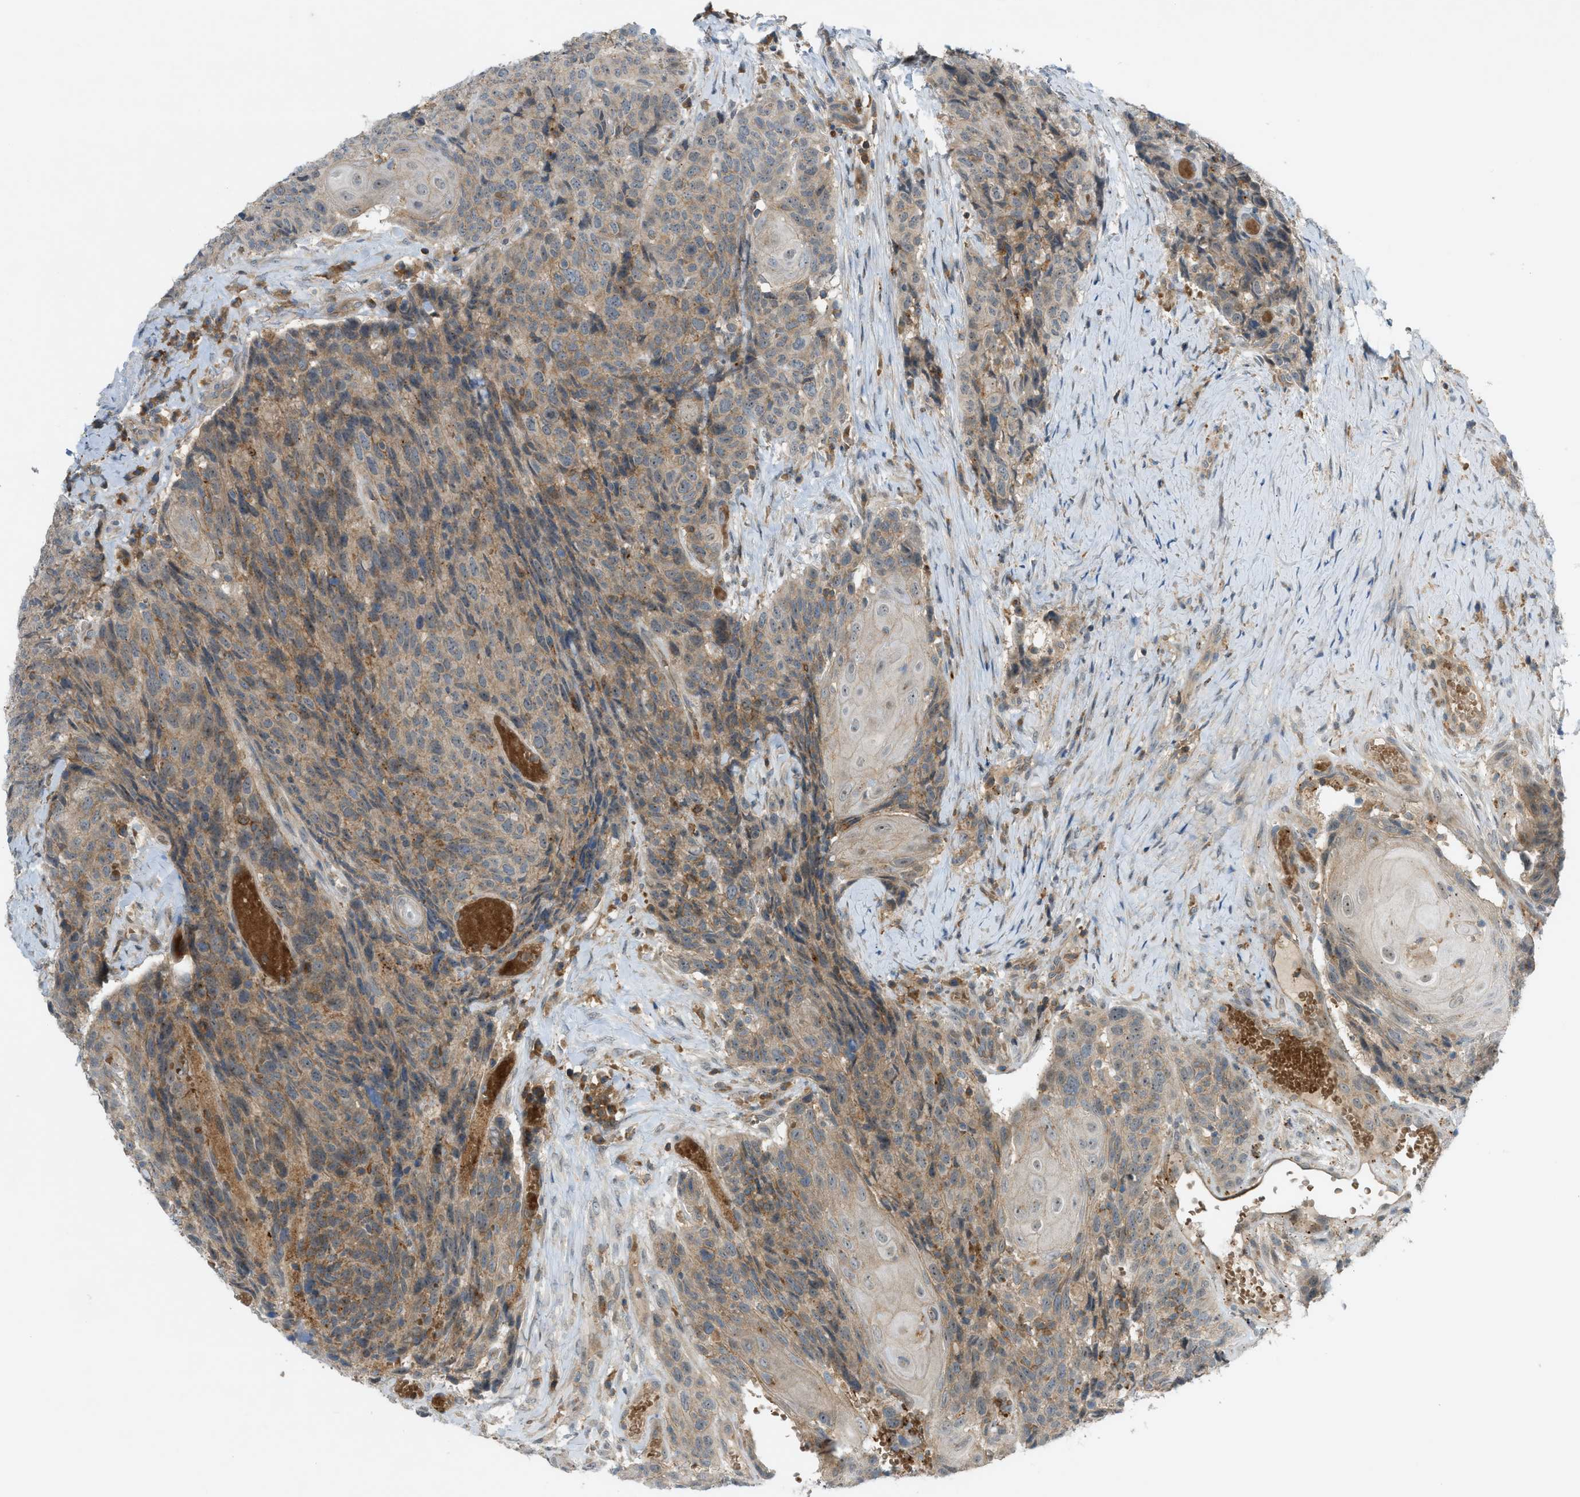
{"staining": {"intensity": "moderate", "quantity": "25%-75%", "location": "cytoplasmic/membranous"}, "tissue": "head and neck cancer", "cell_type": "Tumor cells", "image_type": "cancer", "snomed": [{"axis": "morphology", "description": "Squamous cell carcinoma, NOS"}, {"axis": "topography", "description": "Head-Neck"}], "caption": "Protein staining of head and neck cancer tissue demonstrates moderate cytoplasmic/membranous expression in approximately 25%-75% of tumor cells.", "gene": "GRK6", "patient": {"sex": "male", "age": 66}}